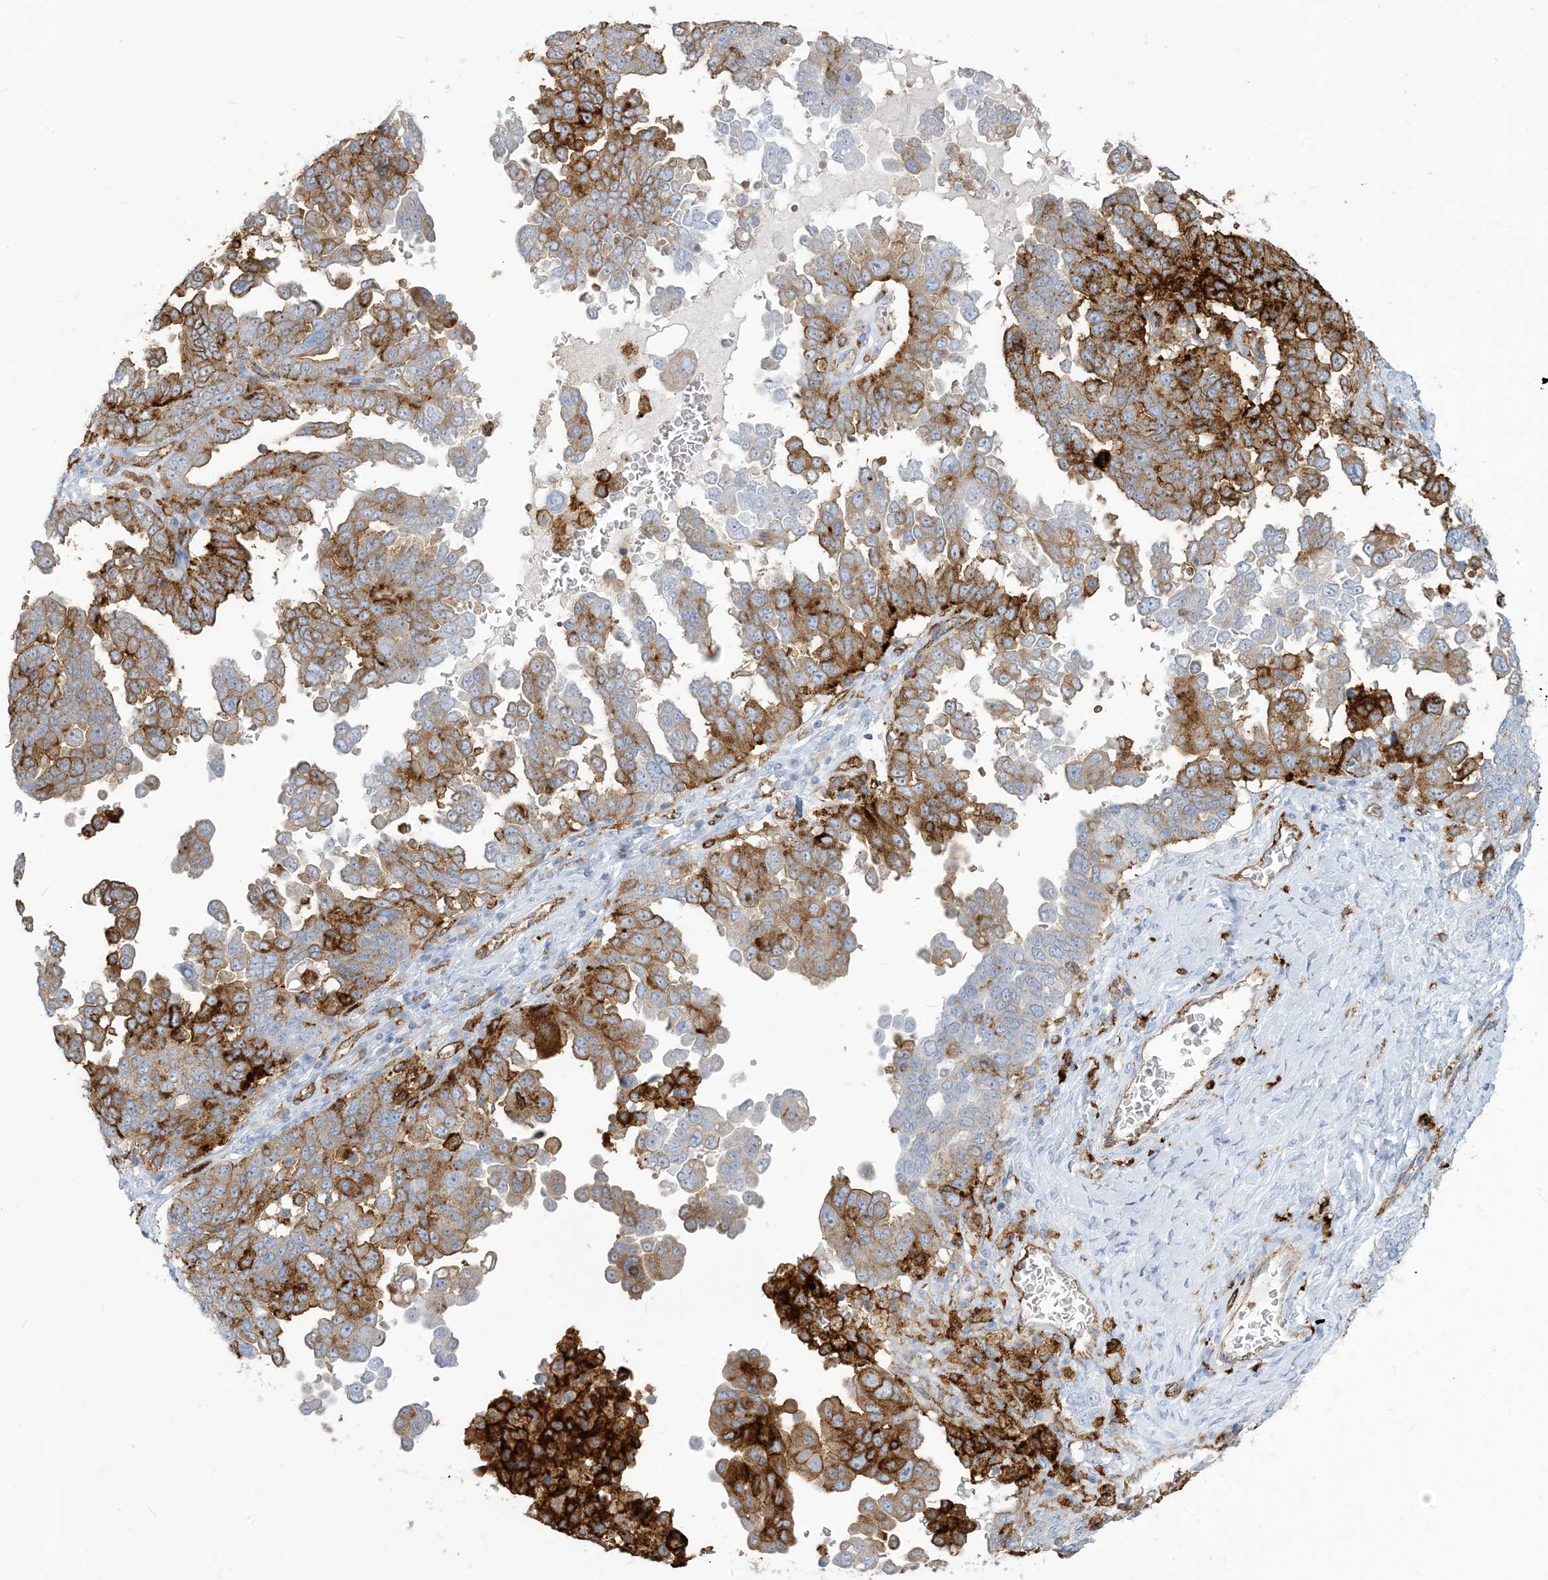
{"staining": {"intensity": "strong", "quantity": "25%-75%", "location": "cytoplasmic/membranous"}, "tissue": "ovarian cancer", "cell_type": "Tumor cells", "image_type": "cancer", "snomed": [{"axis": "morphology", "description": "Carcinoma, endometroid"}, {"axis": "topography", "description": "Ovary"}], "caption": "An image of human endometroid carcinoma (ovarian) stained for a protein shows strong cytoplasmic/membranous brown staining in tumor cells.", "gene": "HLA-DRB1", "patient": {"sex": "female", "age": 62}}